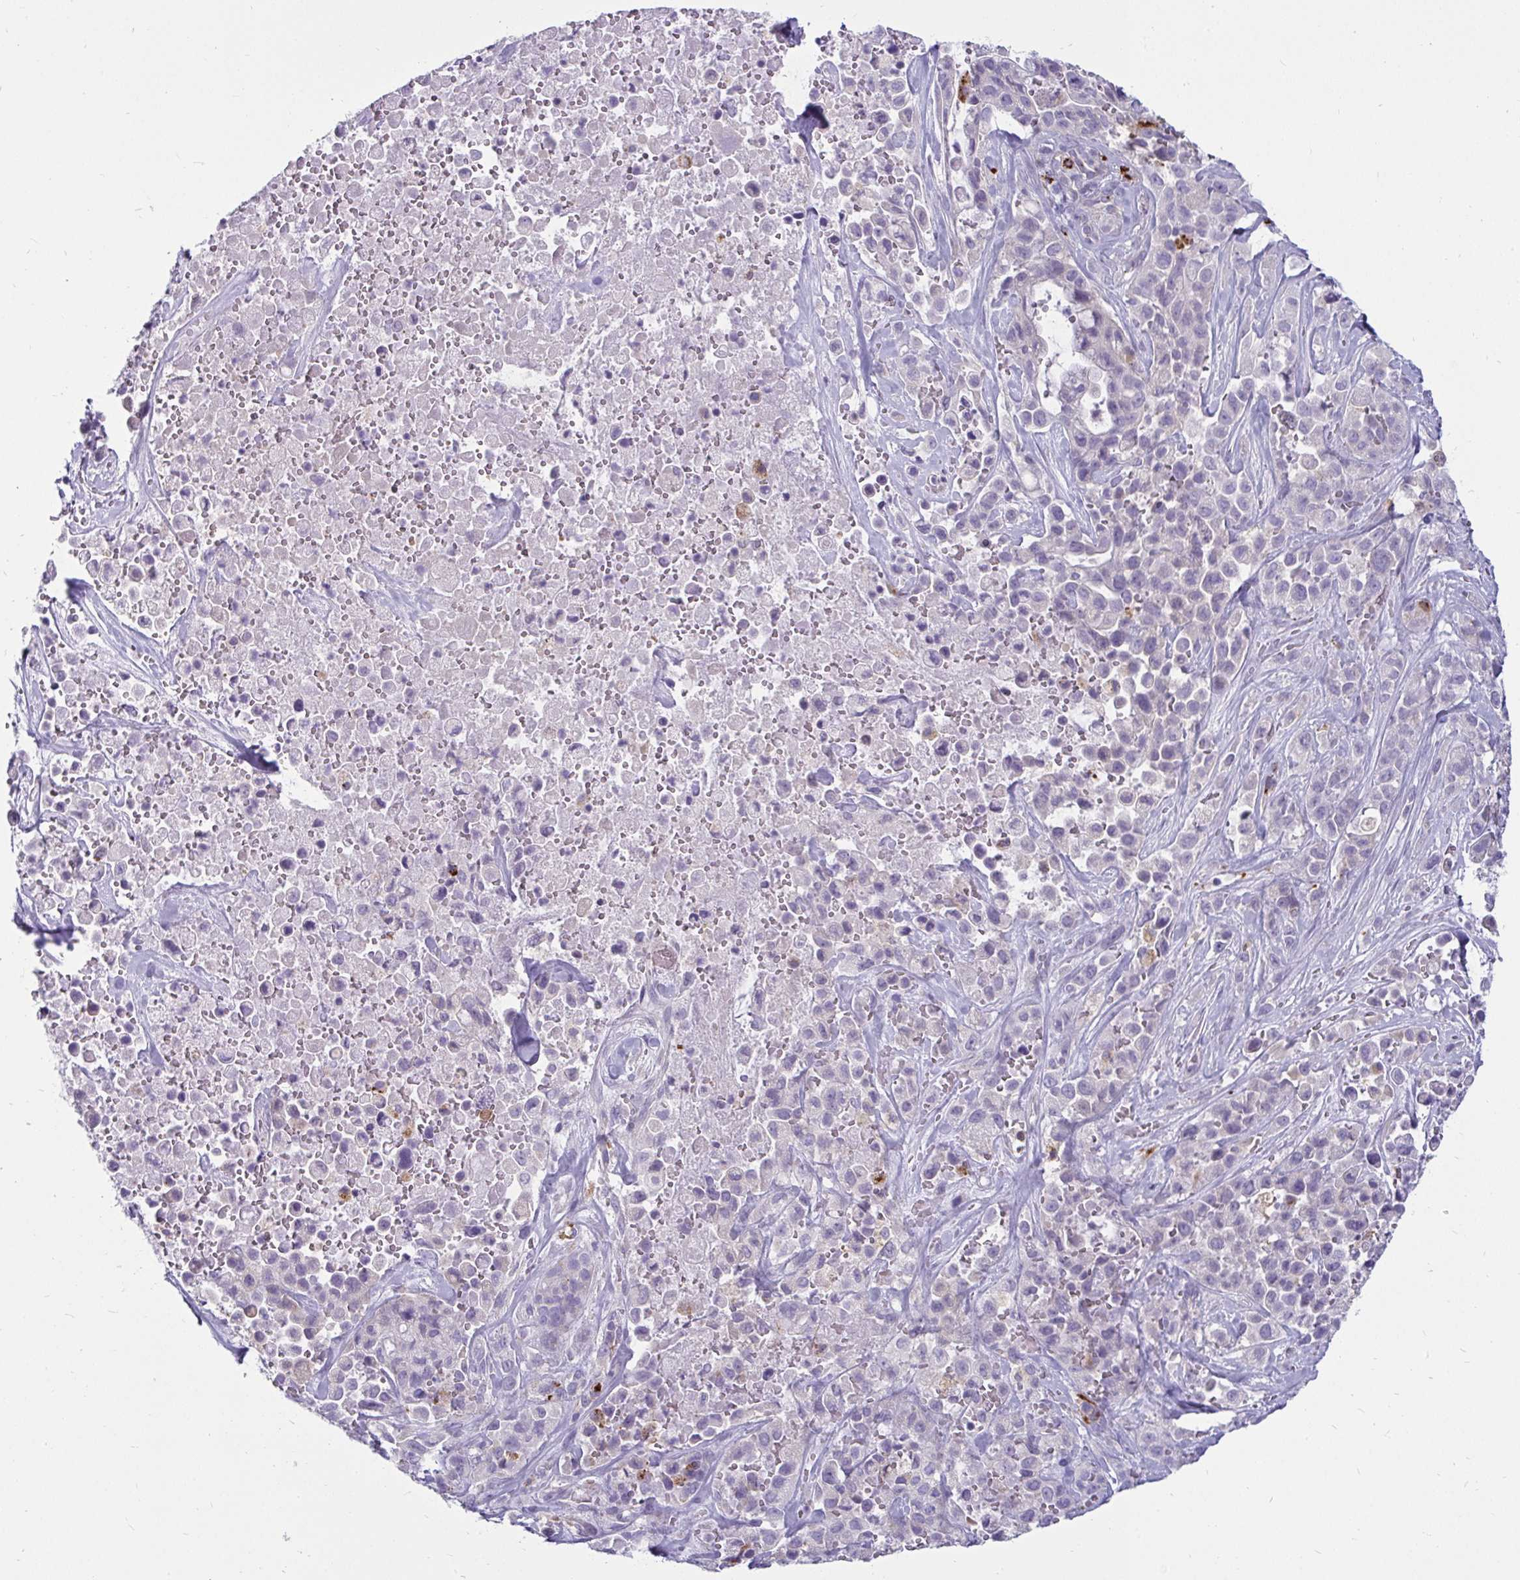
{"staining": {"intensity": "negative", "quantity": "none", "location": "none"}, "tissue": "pancreatic cancer", "cell_type": "Tumor cells", "image_type": "cancer", "snomed": [{"axis": "morphology", "description": "Adenocarcinoma, NOS"}, {"axis": "topography", "description": "Pancreas"}], "caption": "Immunohistochemical staining of human pancreatic cancer (adenocarcinoma) exhibits no significant positivity in tumor cells. (Brightfield microscopy of DAB immunohistochemistry (IHC) at high magnification).", "gene": "CTSZ", "patient": {"sex": "male", "age": 44}}